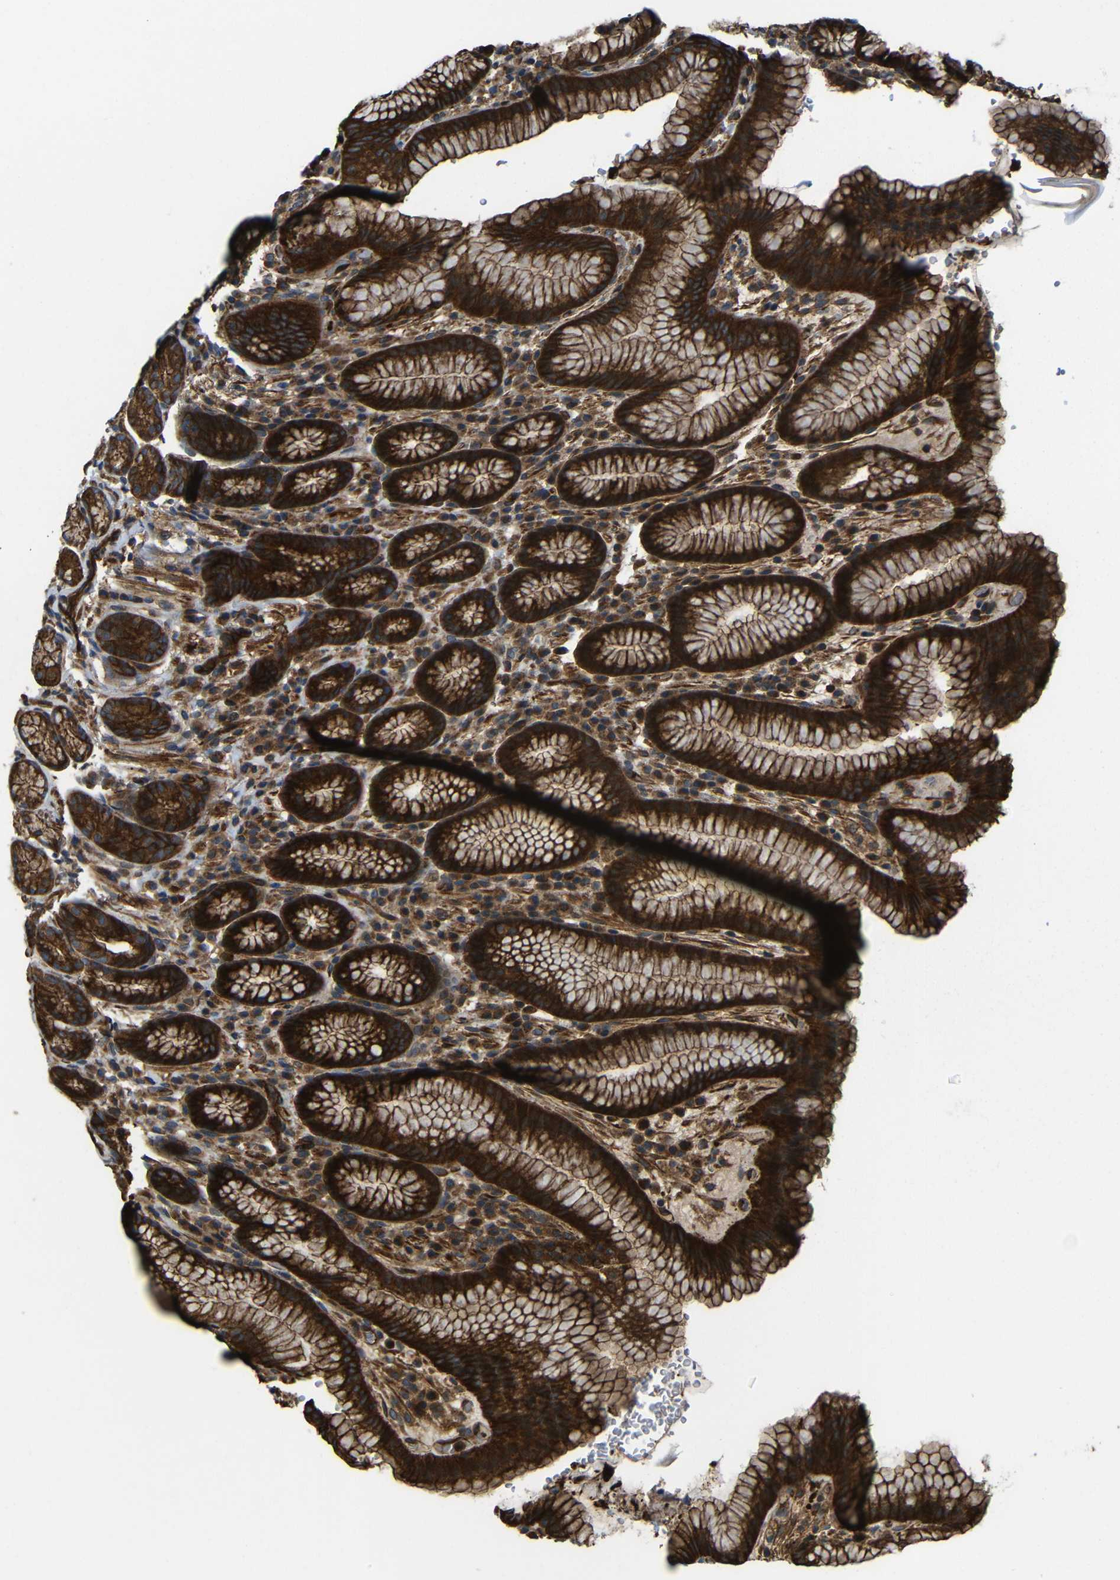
{"staining": {"intensity": "strong", "quantity": ">75%", "location": "cytoplasmic/membranous"}, "tissue": "stomach", "cell_type": "Glandular cells", "image_type": "normal", "snomed": [{"axis": "morphology", "description": "Normal tissue, NOS"}, {"axis": "topography", "description": "Stomach, lower"}], "caption": "IHC (DAB (3,3'-diaminobenzidine)) staining of unremarkable stomach demonstrates strong cytoplasmic/membranous protein positivity in approximately >75% of glandular cells. (brown staining indicates protein expression, while blue staining denotes nuclei).", "gene": "PTCH1", "patient": {"sex": "male", "age": 52}}